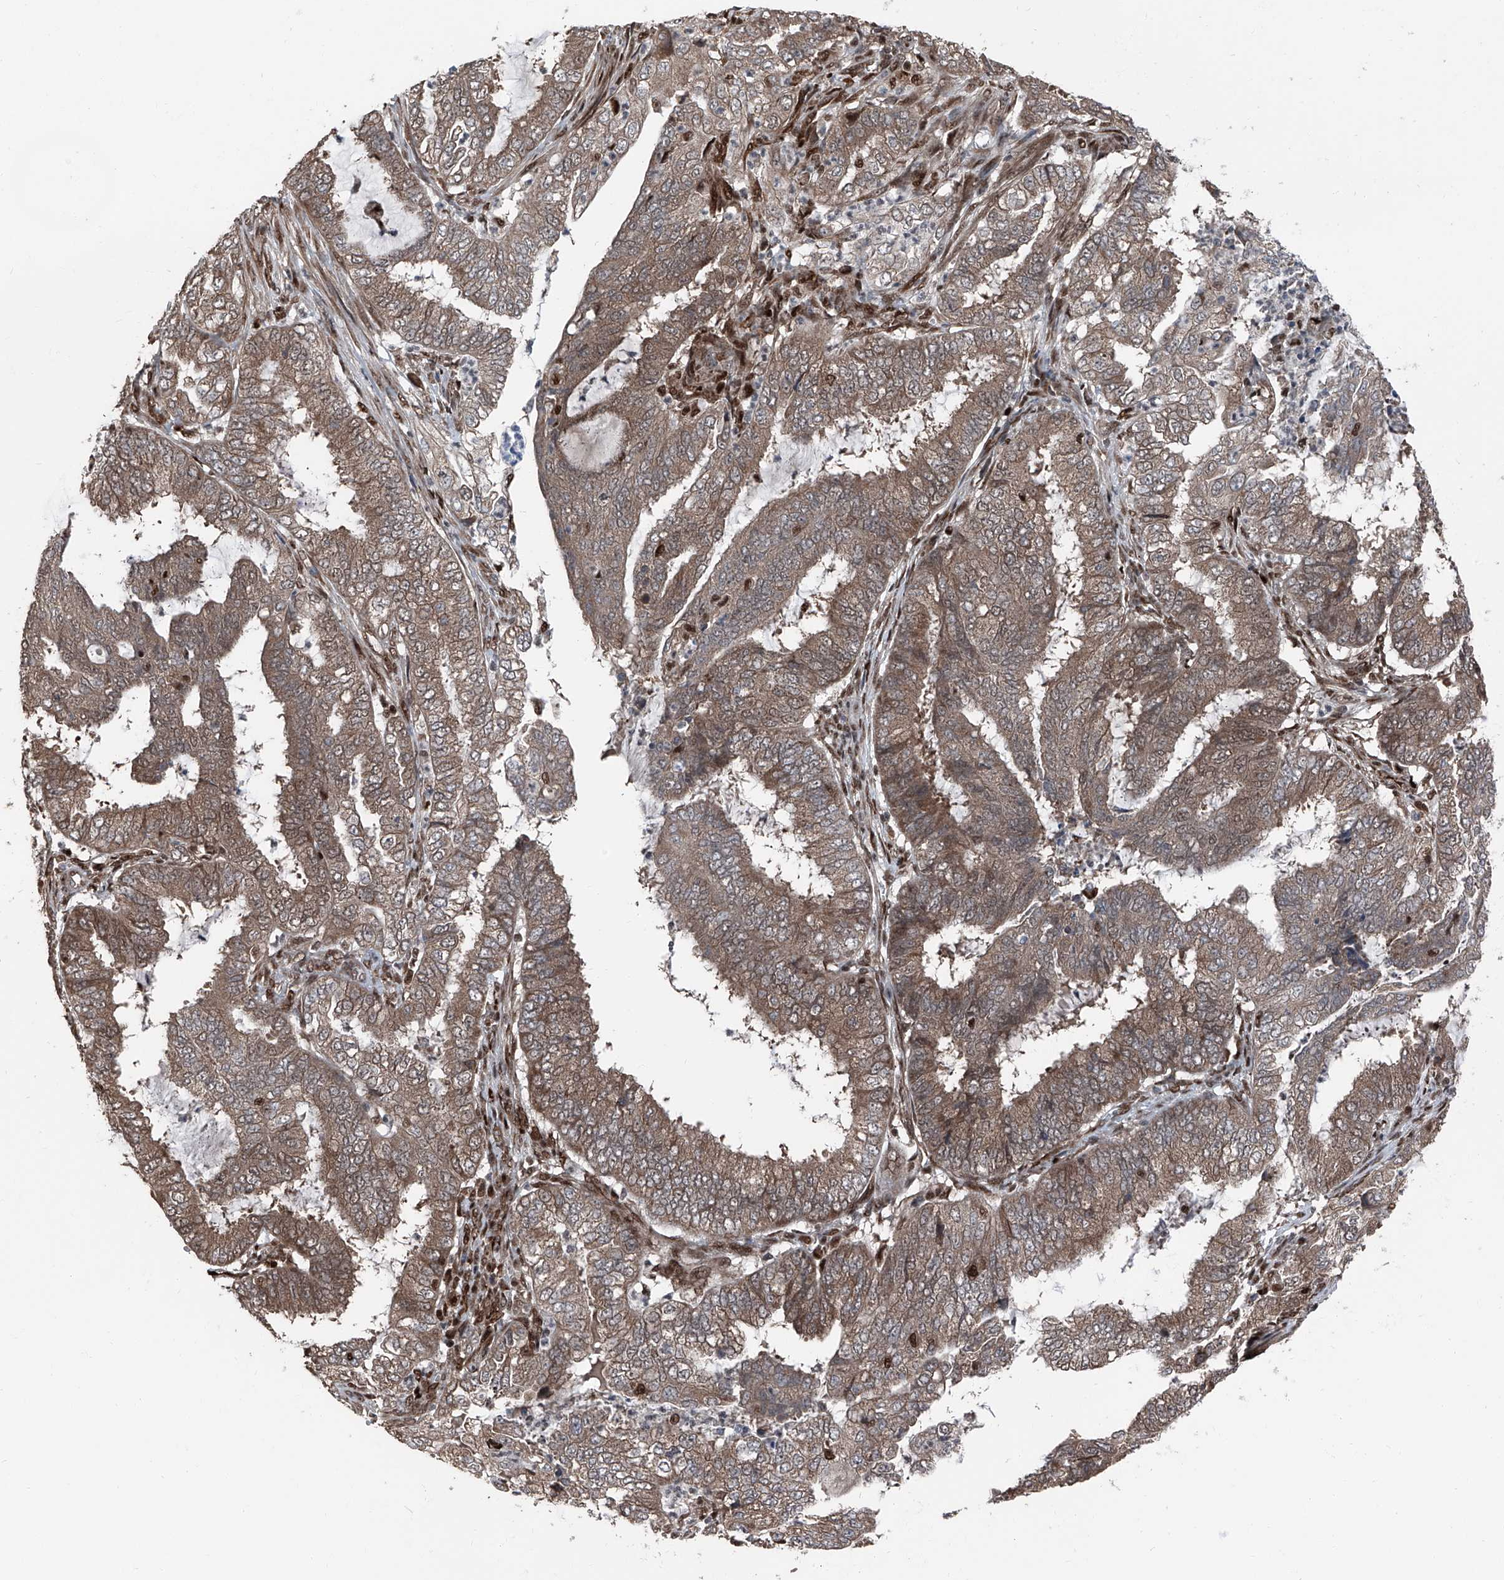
{"staining": {"intensity": "moderate", "quantity": ">75%", "location": "cytoplasmic/membranous"}, "tissue": "endometrial cancer", "cell_type": "Tumor cells", "image_type": "cancer", "snomed": [{"axis": "morphology", "description": "Adenocarcinoma, NOS"}, {"axis": "topography", "description": "Endometrium"}], "caption": "DAB (3,3'-diaminobenzidine) immunohistochemical staining of endometrial cancer (adenocarcinoma) demonstrates moderate cytoplasmic/membranous protein staining in approximately >75% of tumor cells.", "gene": "FKBP5", "patient": {"sex": "female", "age": 51}}